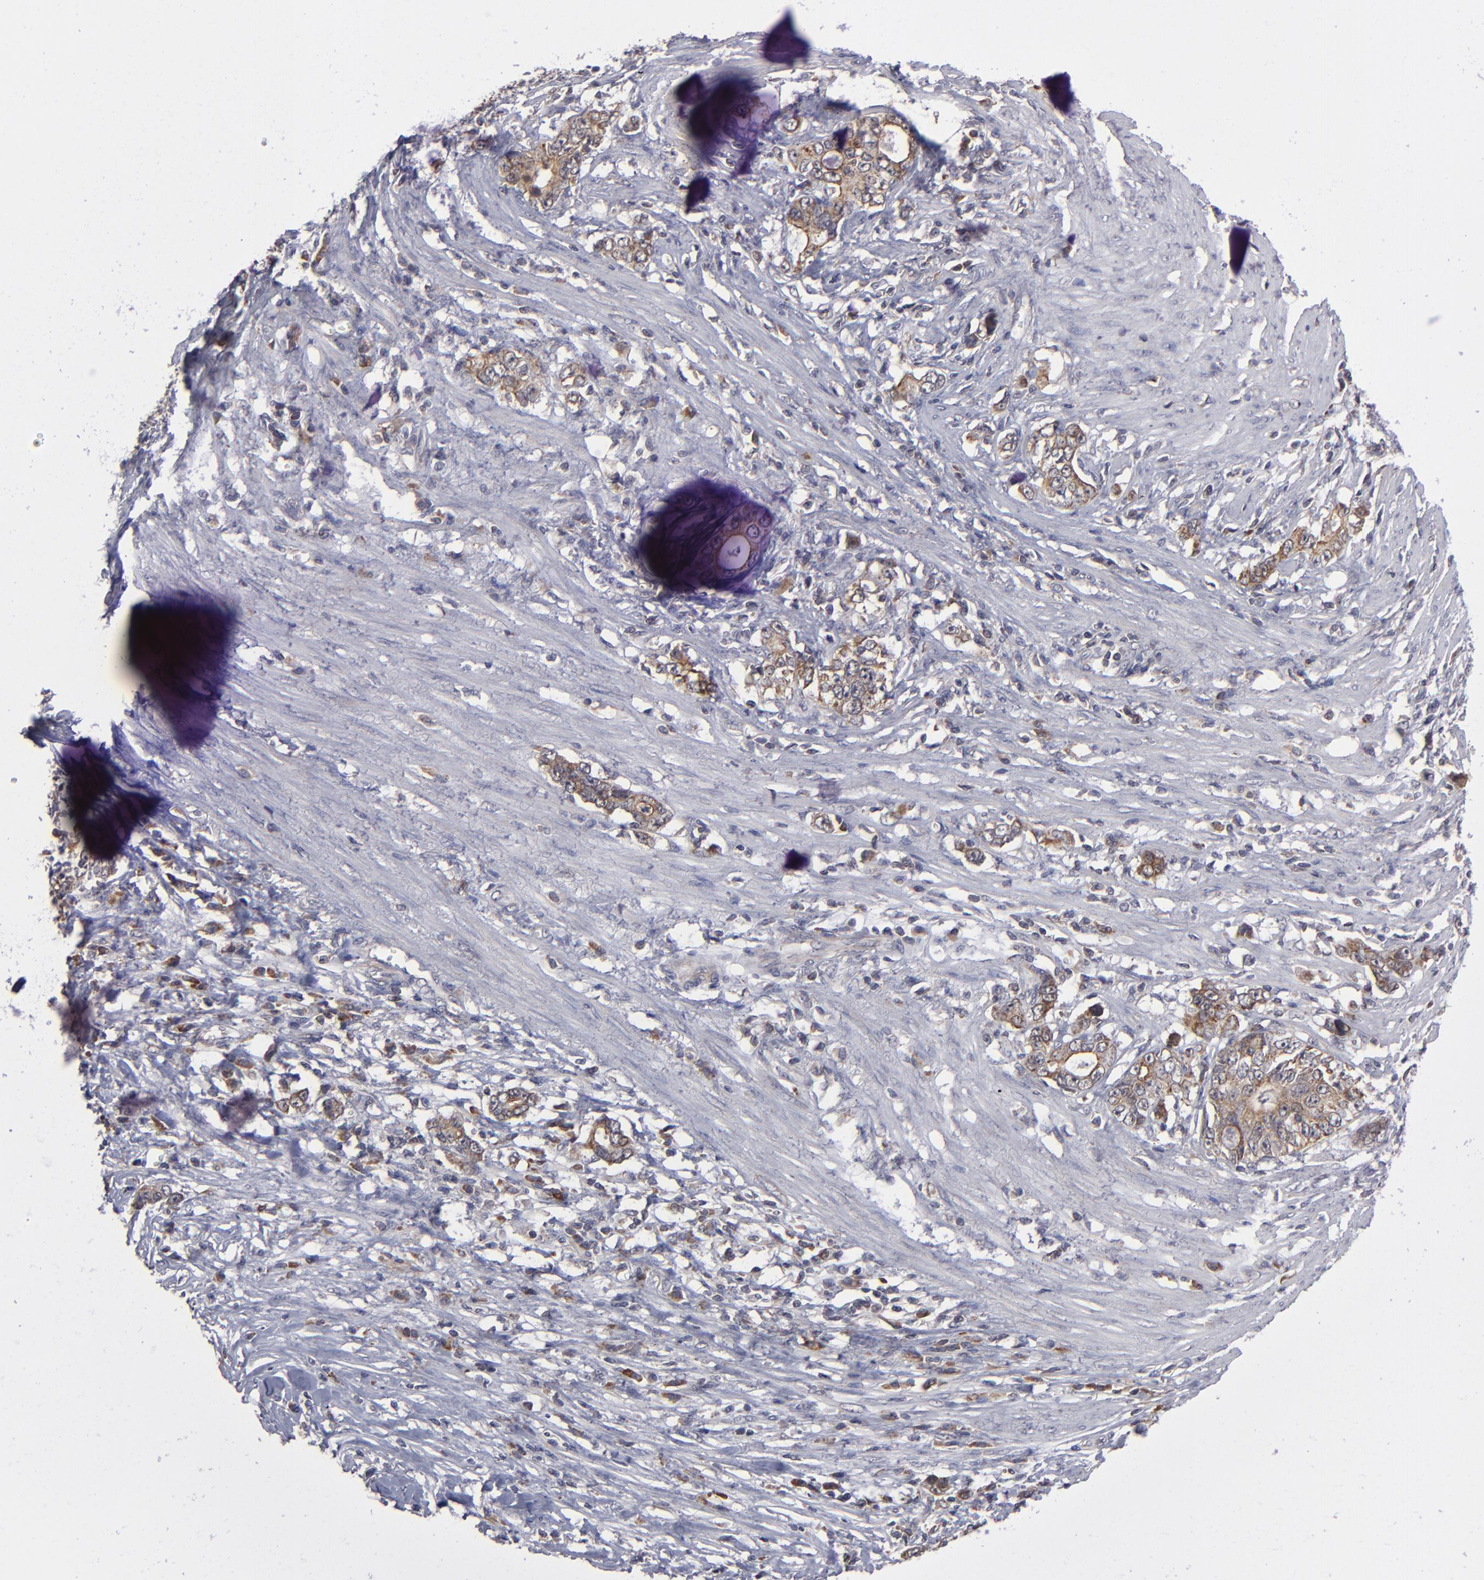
{"staining": {"intensity": "weak", "quantity": "25%-75%", "location": "cytoplasmic/membranous"}, "tissue": "stomach cancer", "cell_type": "Tumor cells", "image_type": "cancer", "snomed": [{"axis": "morphology", "description": "Adenocarcinoma, NOS"}, {"axis": "topography", "description": "Stomach, lower"}], "caption": "Brown immunohistochemical staining in stomach adenocarcinoma reveals weak cytoplasmic/membranous positivity in approximately 25%-75% of tumor cells.", "gene": "GLCCI1", "patient": {"sex": "female", "age": 72}}